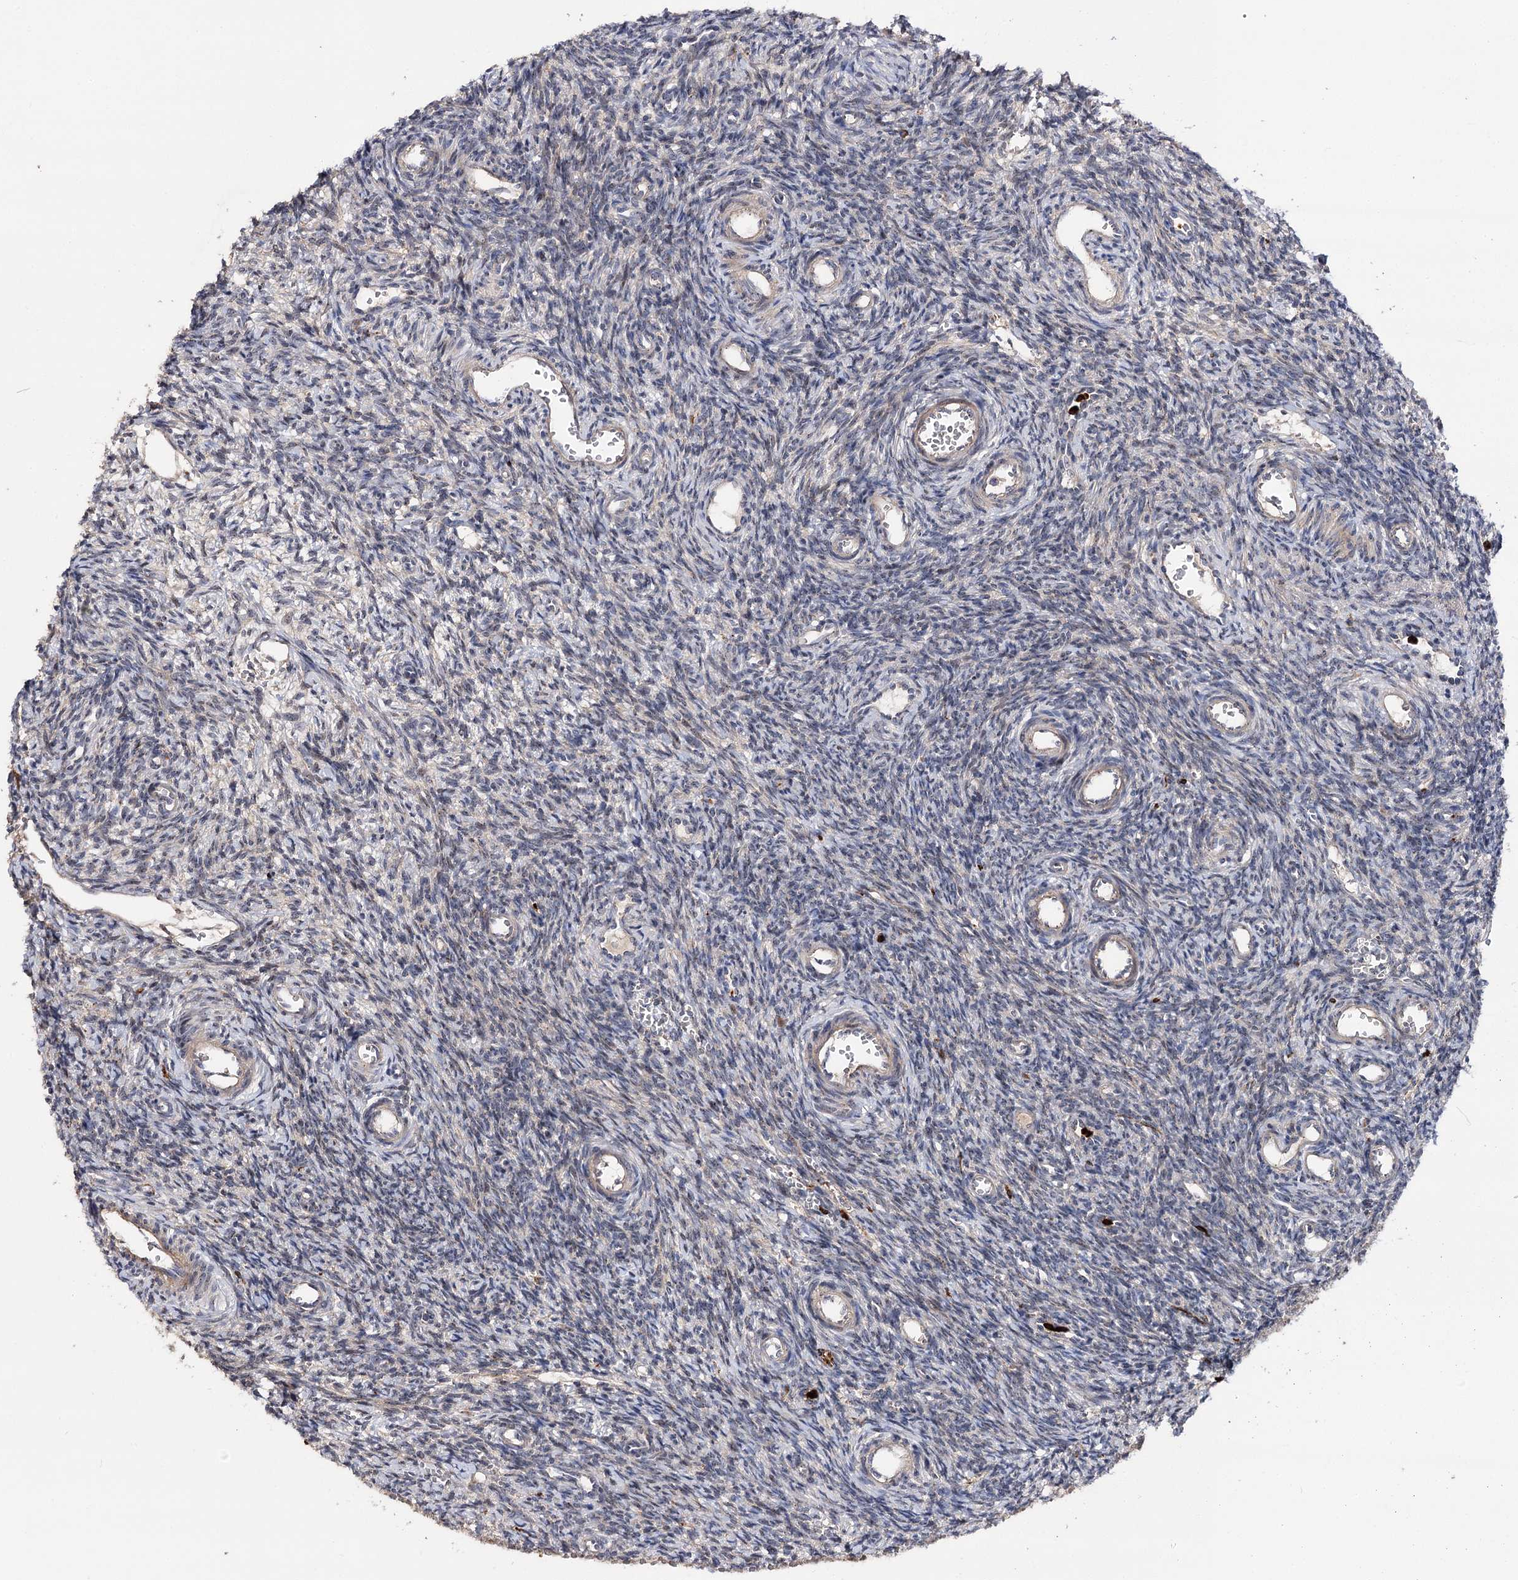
{"staining": {"intensity": "negative", "quantity": "none", "location": "none"}, "tissue": "ovary", "cell_type": "Ovarian stroma cells", "image_type": "normal", "snomed": [{"axis": "morphology", "description": "Normal tissue, NOS"}, {"axis": "topography", "description": "Ovary"}], "caption": "There is no significant staining in ovarian stroma cells of ovary. The staining was performed using DAB to visualize the protein expression in brown, while the nuclei were stained in blue with hematoxylin (Magnification: 20x).", "gene": "MINDY3", "patient": {"sex": "female", "age": 39}}